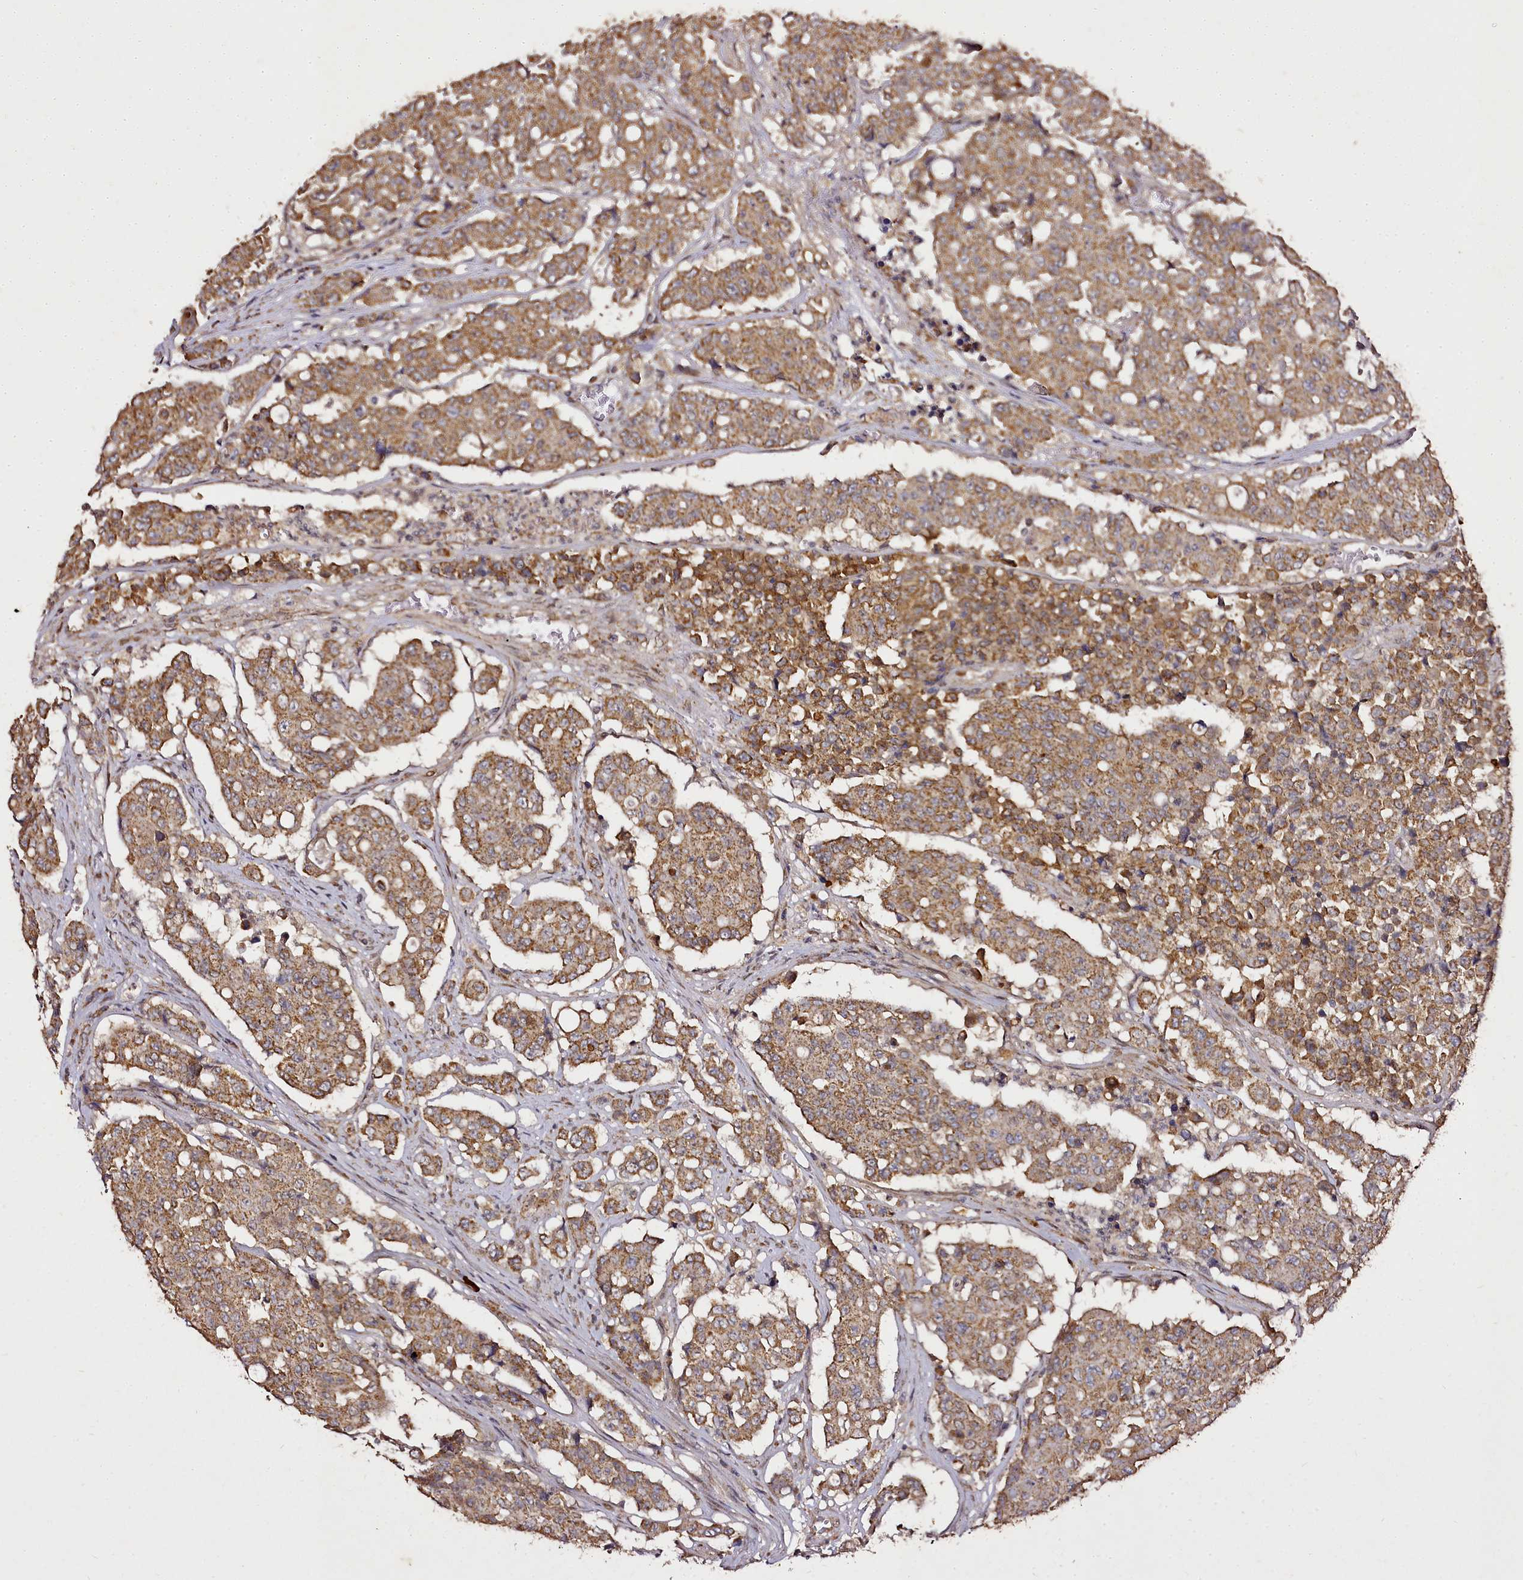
{"staining": {"intensity": "moderate", "quantity": ">75%", "location": "cytoplasmic/membranous"}, "tissue": "colorectal cancer", "cell_type": "Tumor cells", "image_type": "cancer", "snomed": [{"axis": "morphology", "description": "Adenocarcinoma, NOS"}, {"axis": "topography", "description": "Colon"}], "caption": "Colorectal cancer (adenocarcinoma) stained with immunohistochemistry (IHC) reveals moderate cytoplasmic/membranous expression in about >75% of tumor cells.", "gene": "EDIL3", "patient": {"sex": "male", "age": 51}}